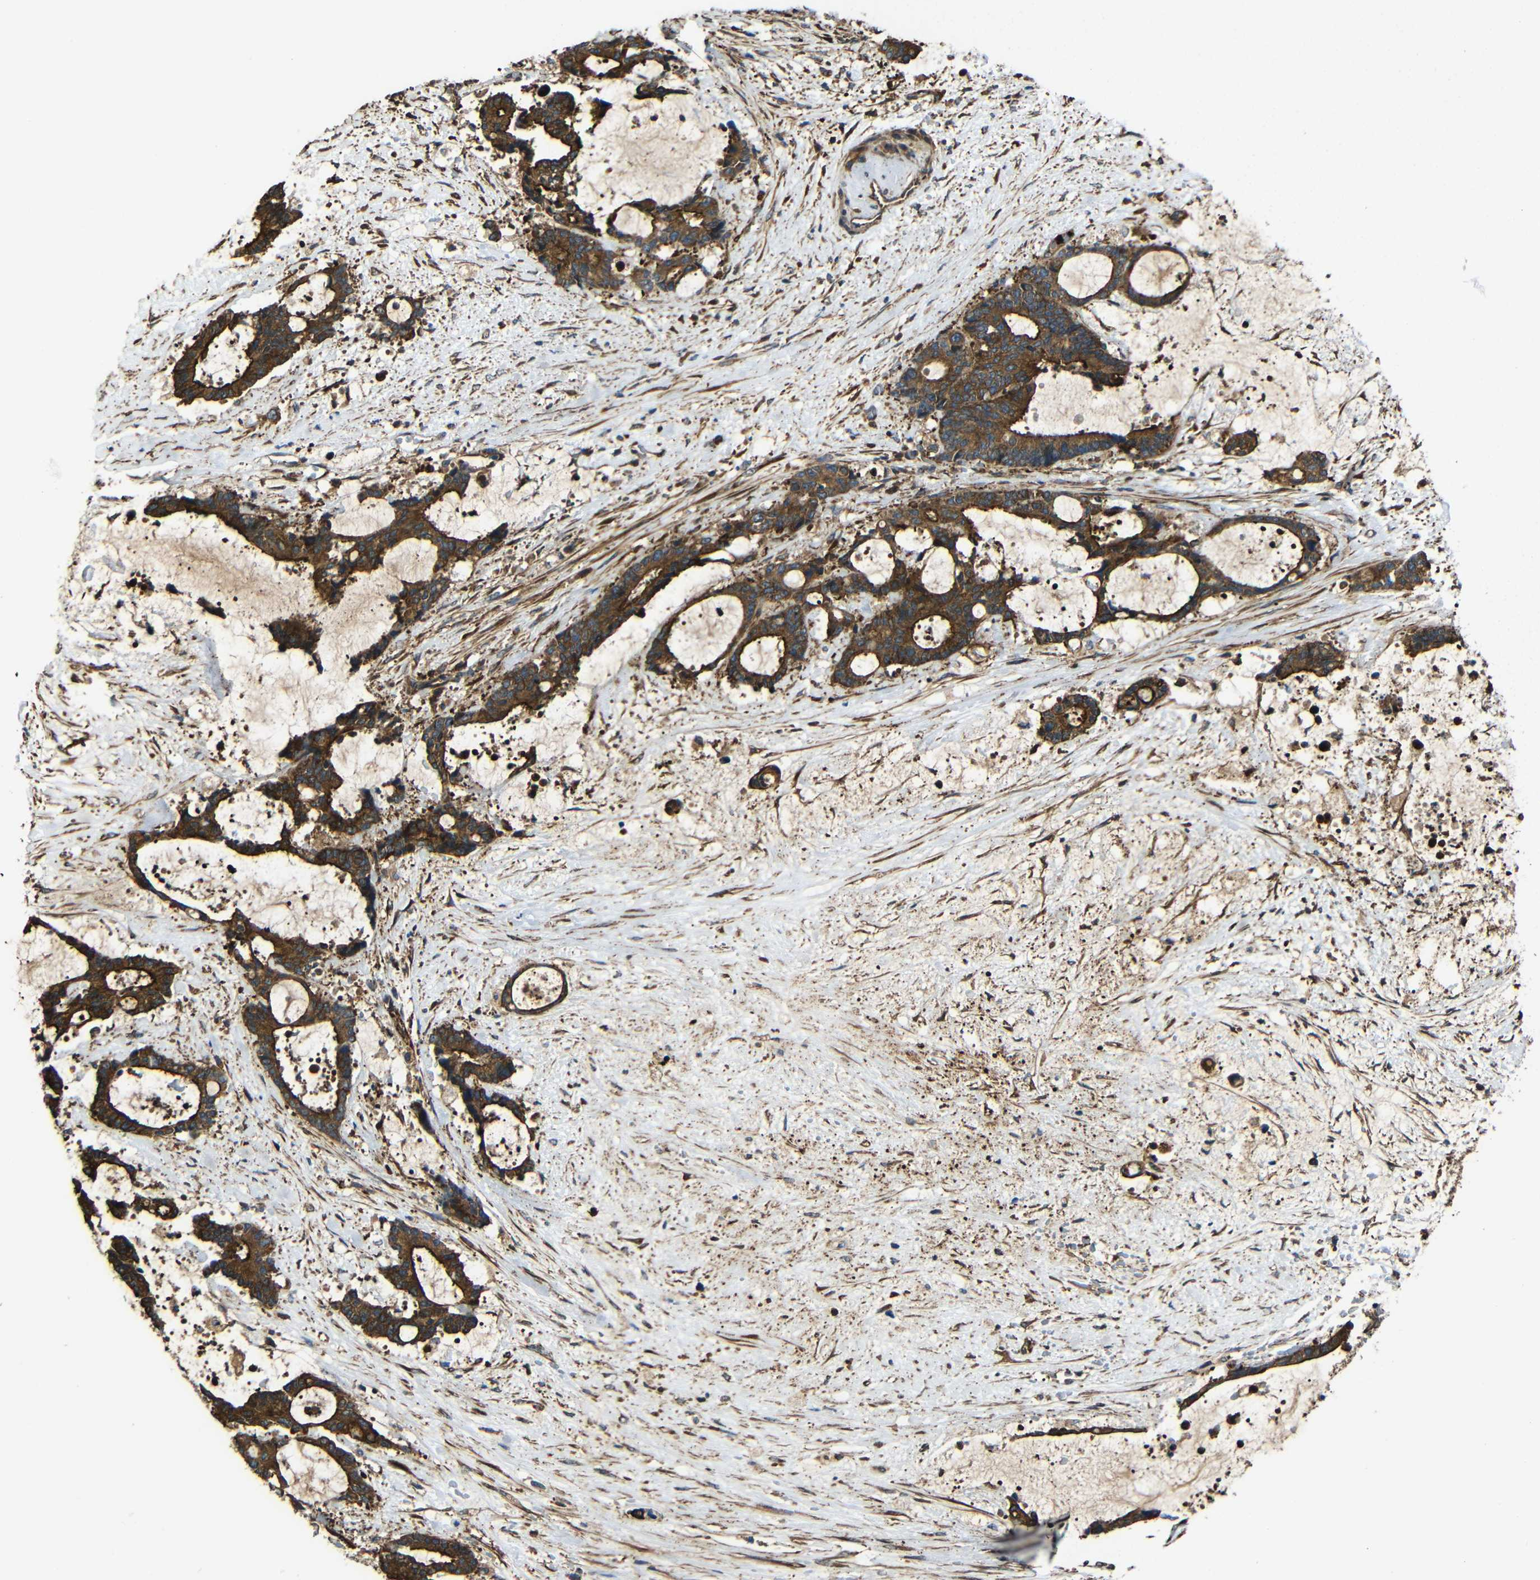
{"staining": {"intensity": "strong", "quantity": ">75%", "location": "cytoplasmic/membranous"}, "tissue": "liver cancer", "cell_type": "Tumor cells", "image_type": "cancer", "snomed": [{"axis": "morphology", "description": "Normal tissue, NOS"}, {"axis": "morphology", "description": "Cholangiocarcinoma"}, {"axis": "topography", "description": "Liver"}, {"axis": "topography", "description": "Peripheral nerve tissue"}], "caption": "An immunohistochemistry (IHC) micrograph of tumor tissue is shown. Protein staining in brown labels strong cytoplasmic/membranous positivity in liver cancer (cholangiocarcinoma) within tumor cells.", "gene": "PTCH1", "patient": {"sex": "female", "age": 73}}